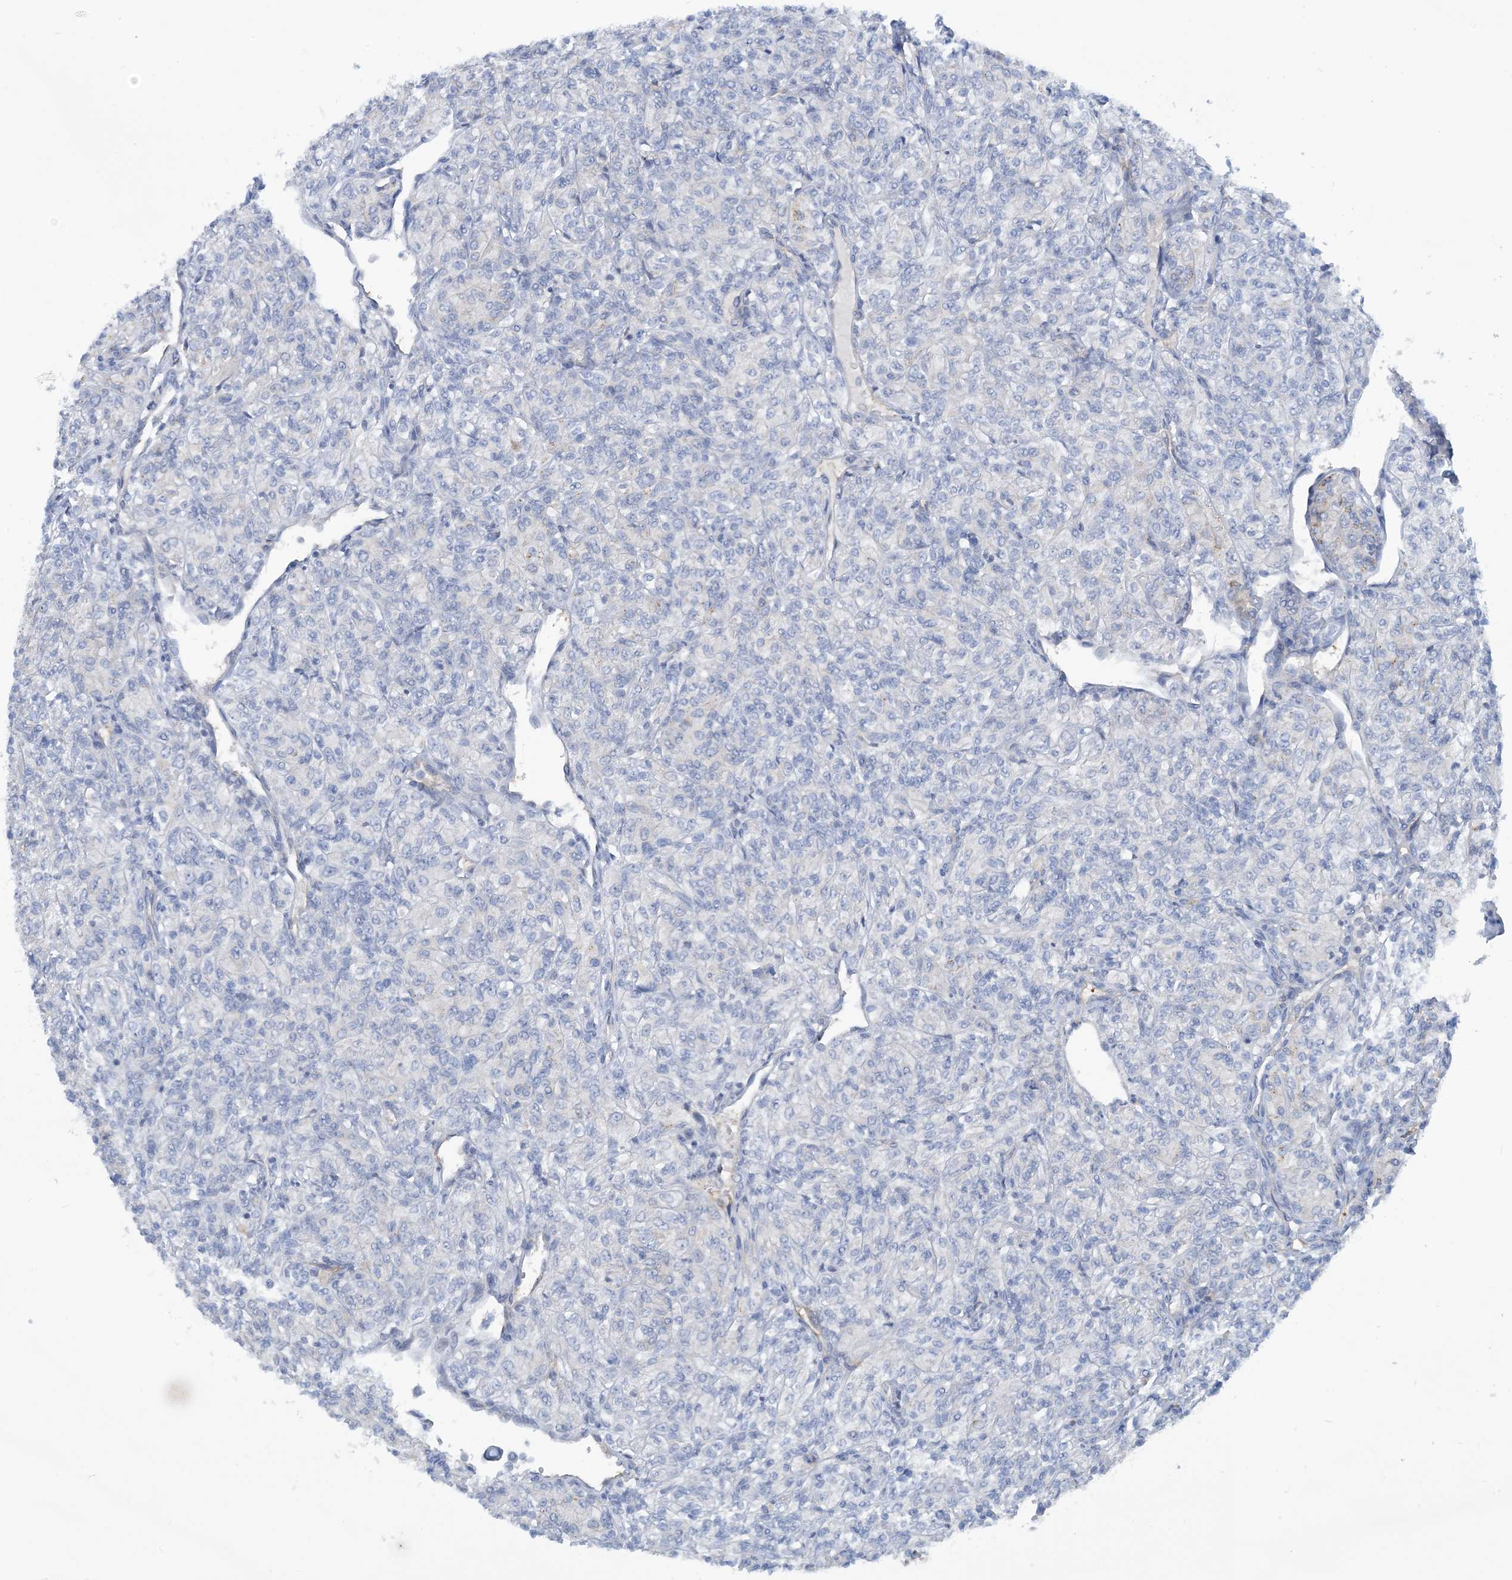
{"staining": {"intensity": "negative", "quantity": "none", "location": "none"}, "tissue": "renal cancer", "cell_type": "Tumor cells", "image_type": "cancer", "snomed": [{"axis": "morphology", "description": "Adenocarcinoma, NOS"}, {"axis": "topography", "description": "Kidney"}], "caption": "The micrograph displays no significant staining in tumor cells of adenocarcinoma (renal).", "gene": "EIF2A", "patient": {"sex": "male", "age": 77}}